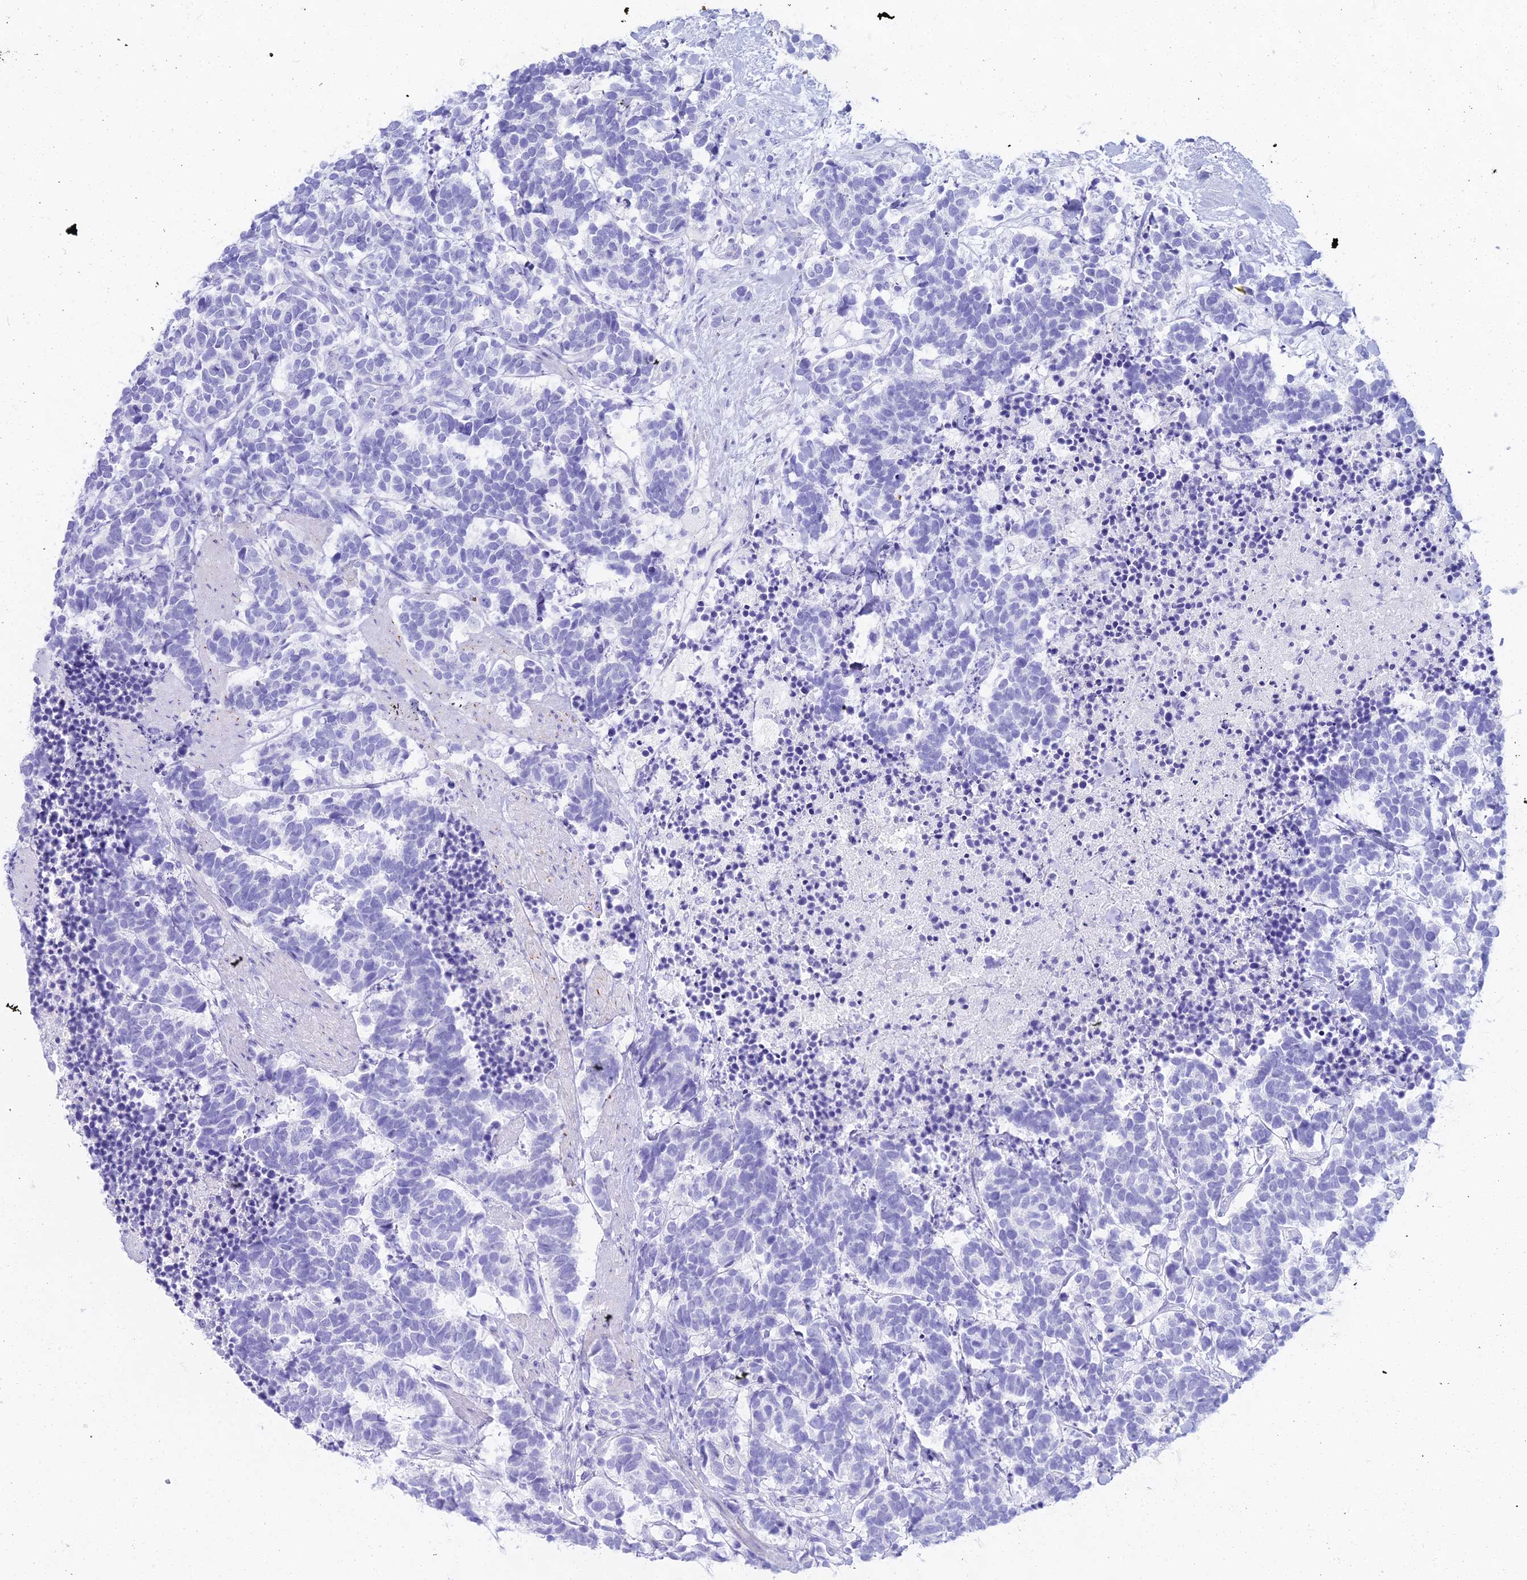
{"staining": {"intensity": "negative", "quantity": "none", "location": "none"}, "tissue": "carcinoid", "cell_type": "Tumor cells", "image_type": "cancer", "snomed": [{"axis": "morphology", "description": "Carcinoma, NOS"}, {"axis": "morphology", "description": "Carcinoid, malignant, NOS"}, {"axis": "topography", "description": "Prostate"}], "caption": "IHC histopathology image of human carcinoid (malignant) stained for a protein (brown), which demonstrates no expression in tumor cells. (DAB immunohistochemistry (IHC) visualized using brightfield microscopy, high magnification).", "gene": "CGB2", "patient": {"sex": "male", "age": 57}}